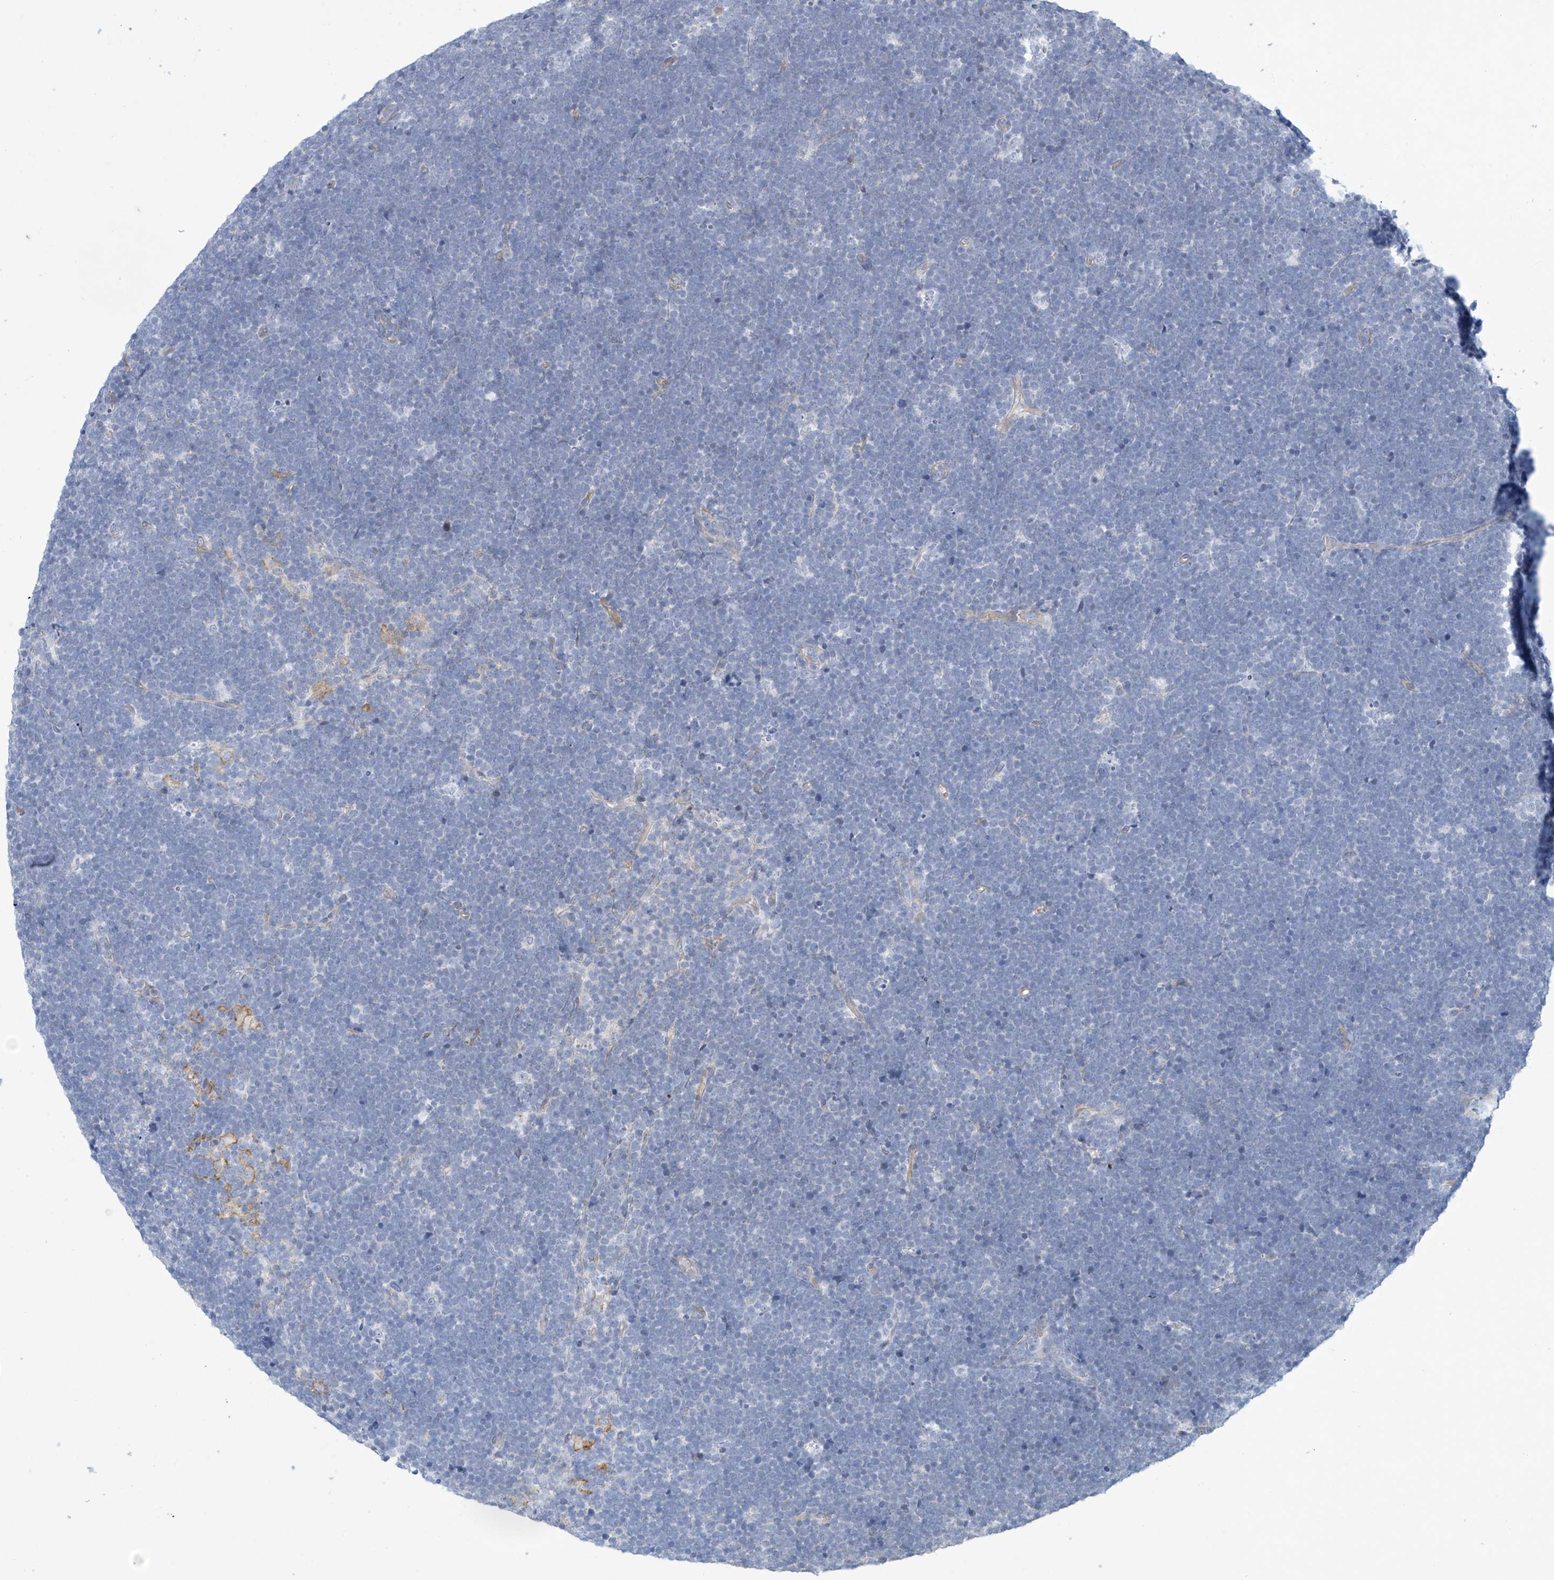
{"staining": {"intensity": "negative", "quantity": "none", "location": "none"}, "tissue": "lymphoma", "cell_type": "Tumor cells", "image_type": "cancer", "snomed": [{"axis": "morphology", "description": "Malignant lymphoma, non-Hodgkin's type, High grade"}, {"axis": "topography", "description": "Lymph node"}], "caption": "This is an IHC micrograph of human lymphoma. There is no staining in tumor cells.", "gene": "ABHD13", "patient": {"sex": "male", "age": 13}}